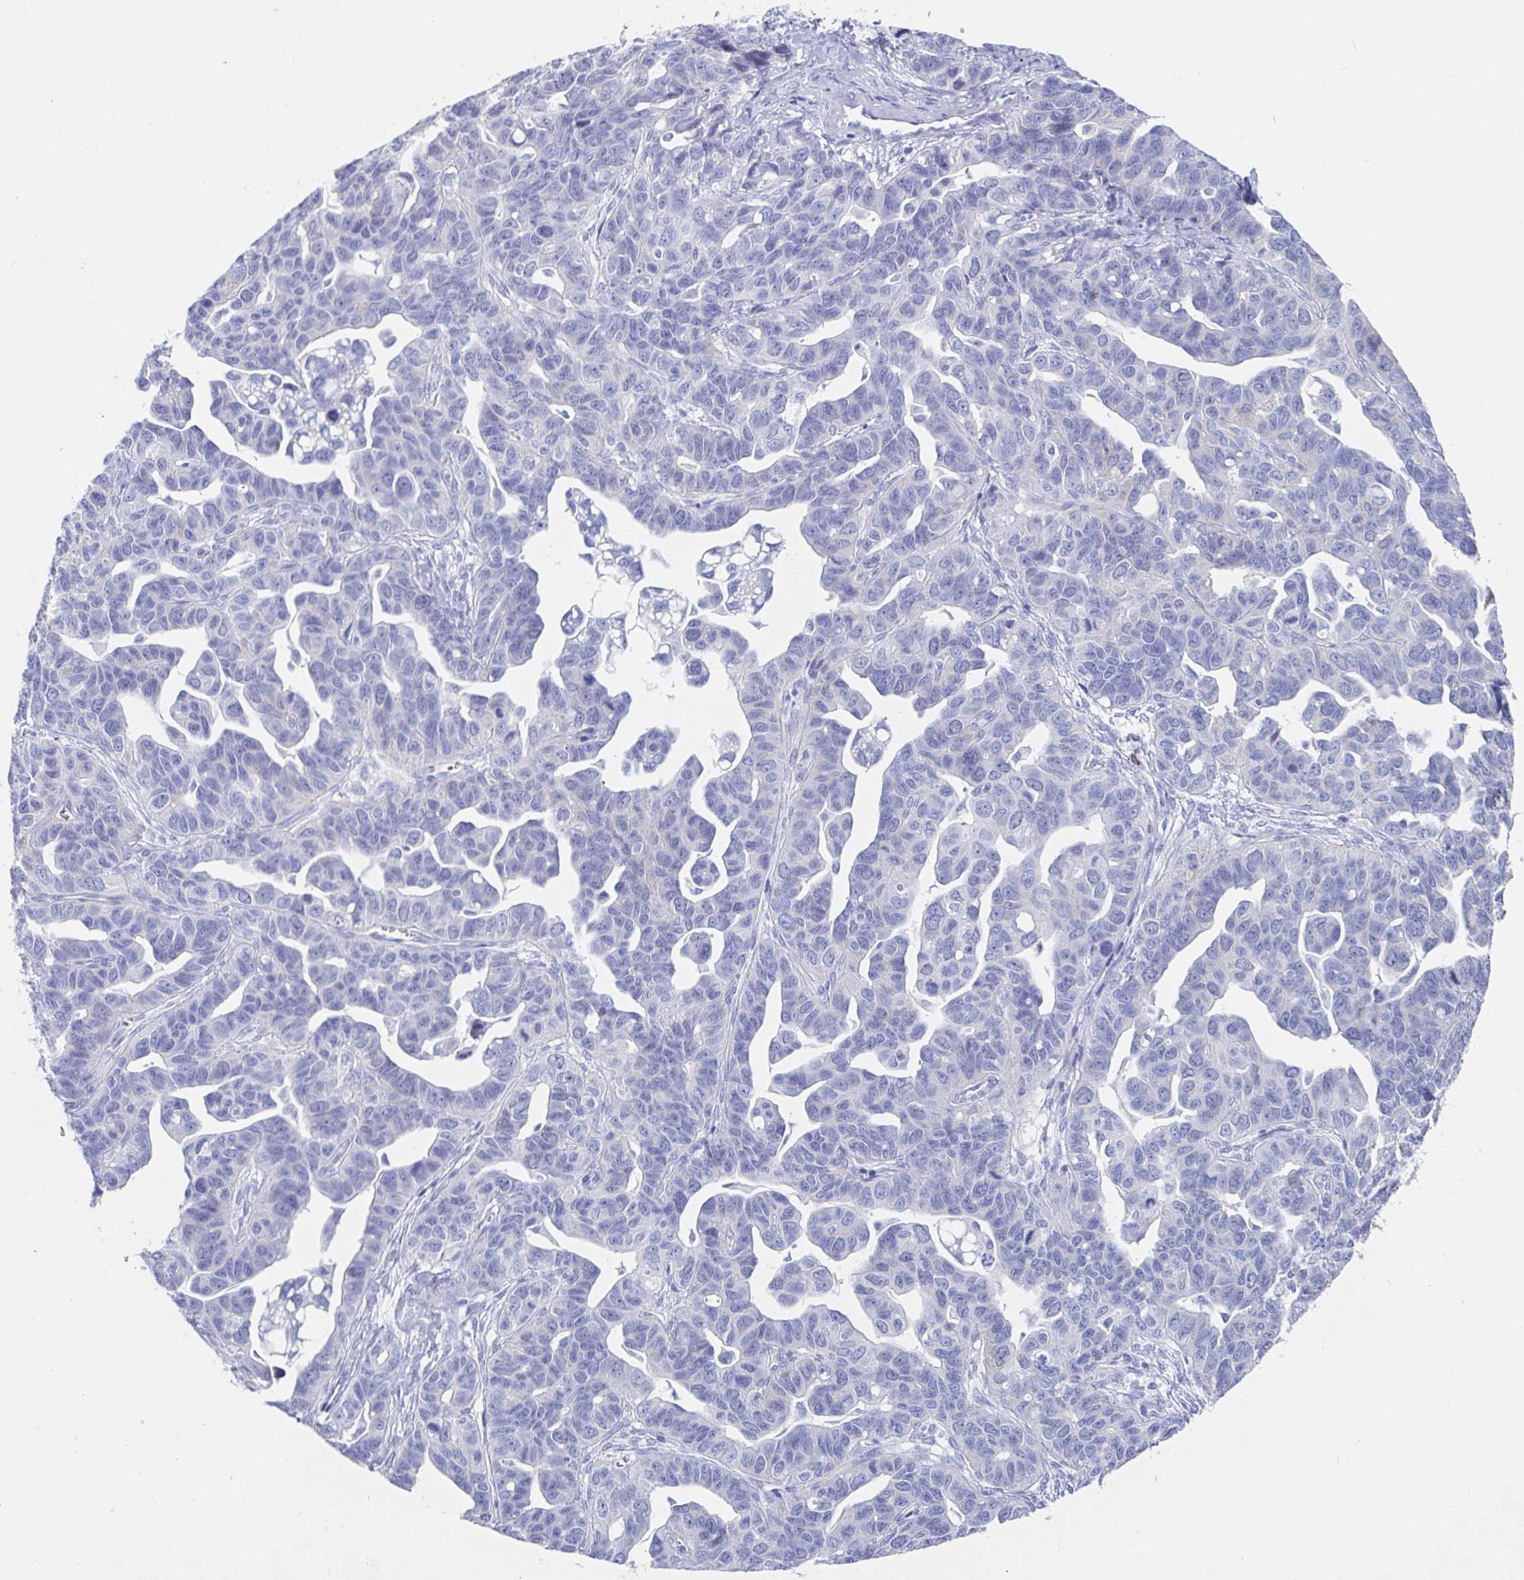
{"staining": {"intensity": "negative", "quantity": "none", "location": "none"}, "tissue": "ovarian cancer", "cell_type": "Tumor cells", "image_type": "cancer", "snomed": [{"axis": "morphology", "description": "Cystadenocarcinoma, serous, NOS"}, {"axis": "topography", "description": "Ovary"}], "caption": "The immunohistochemistry image has no significant staining in tumor cells of ovarian cancer (serous cystadenocarcinoma) tissue. The staining was performed using DAB (3,3'-diaminobenzidine) to visualize the protein expression in brown, while the nuclei were stained in blue with hematoxylin (Magnification: 20x).", "gene": "PACSIN1", "patient": {"sex": "female", "age": 69}}